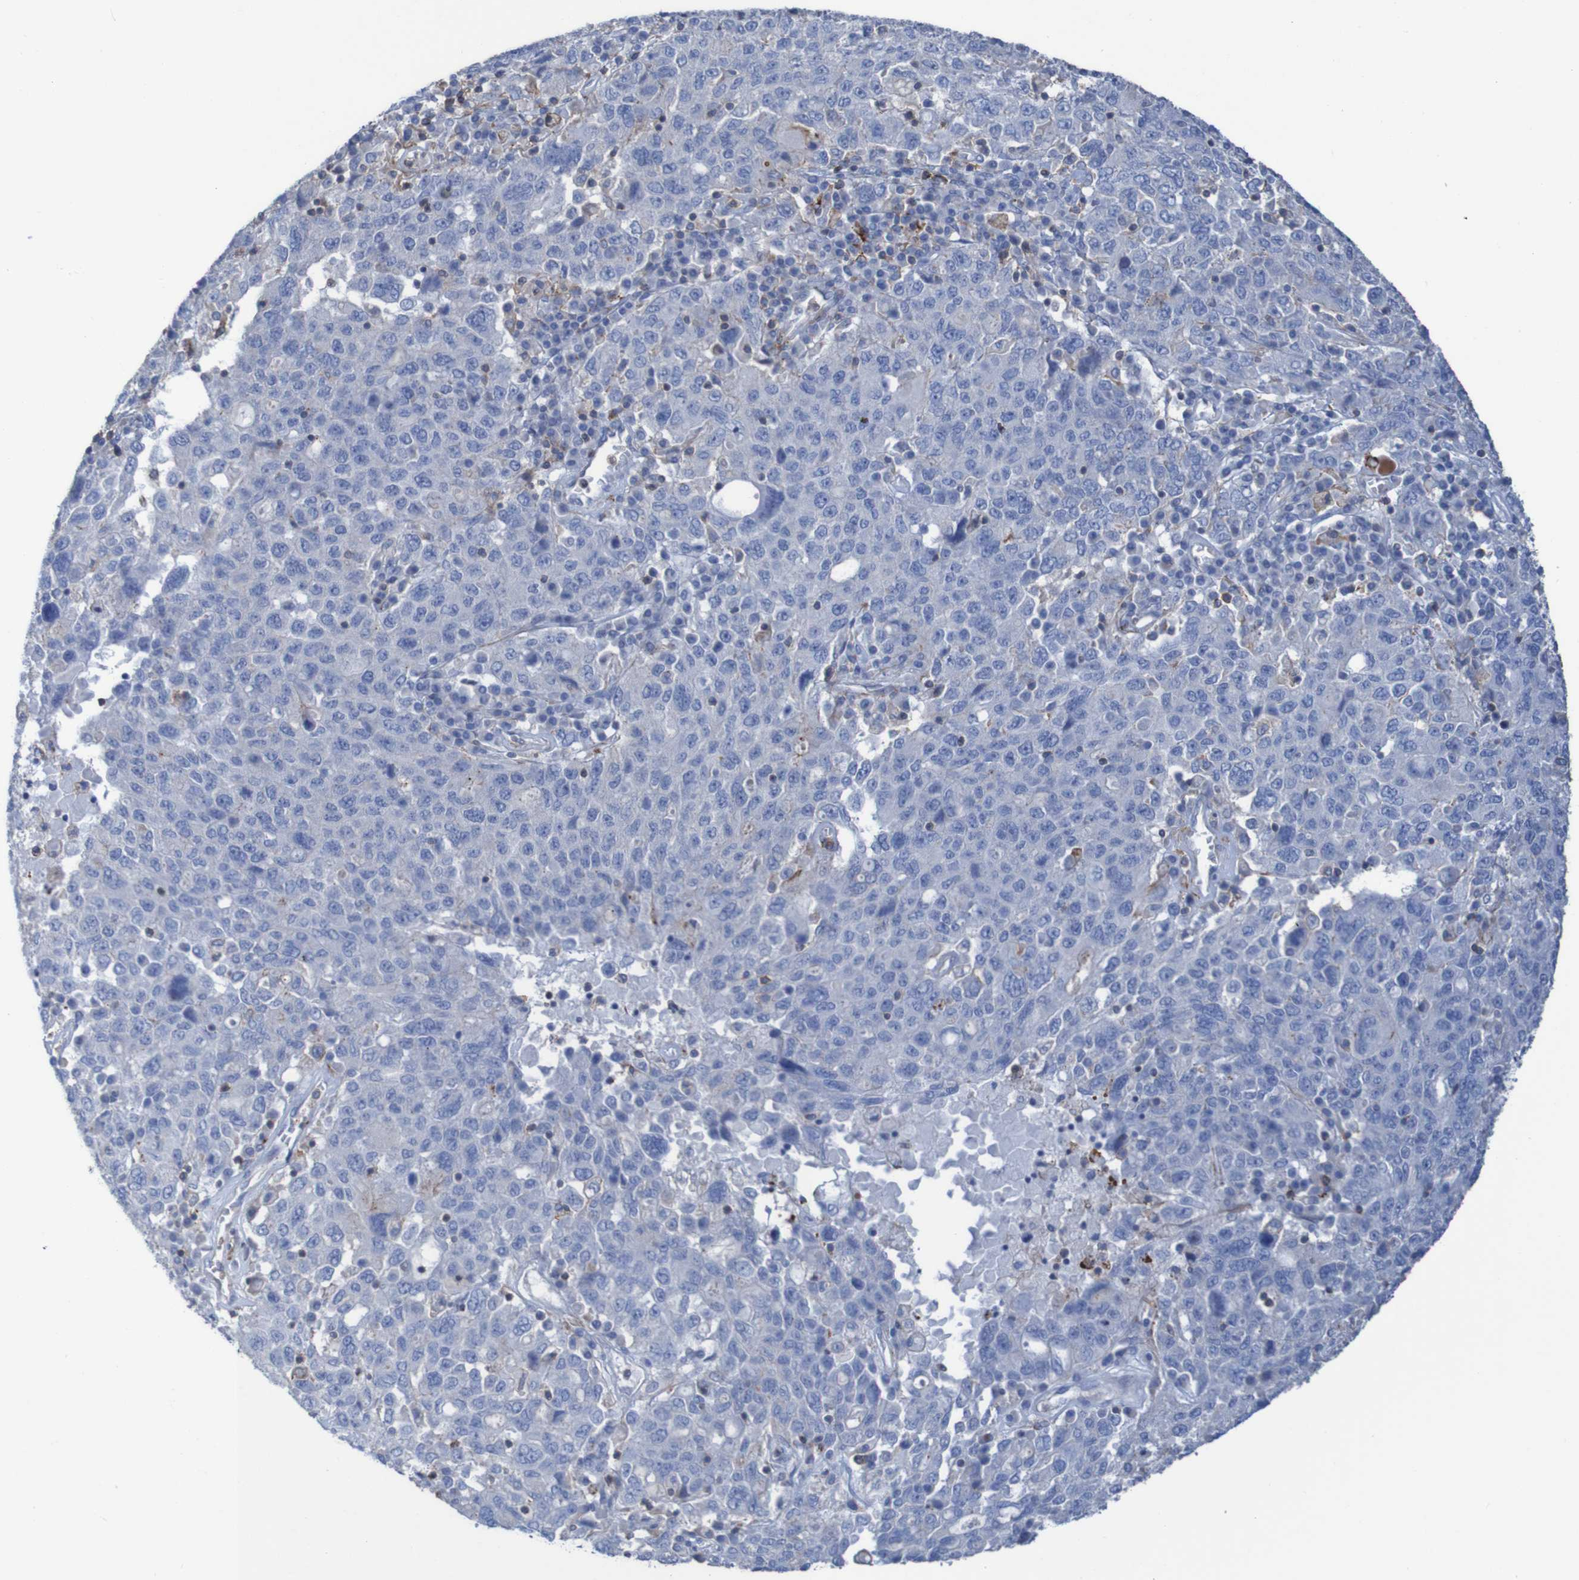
{"staining": {"intensity": "negative", "quantity": "none", "location": "none"}, "tissue": "ovarian cancer", "cell_type": "Tumor cells", "image_type": "cancer", "snomed": [{"axis": "morphology", "description": "Carcinoma, endometroid"}, {"axis": "topography", "description": "Ovary"}], "caption": "Immunohistochemistry histopathology image of endometroid carcinoma (ovarian) stained for a protein (brown), which shows no positivity in tumor cells.", "gene": "RNF182", "patient": {"sex": "female", "age": 62}}